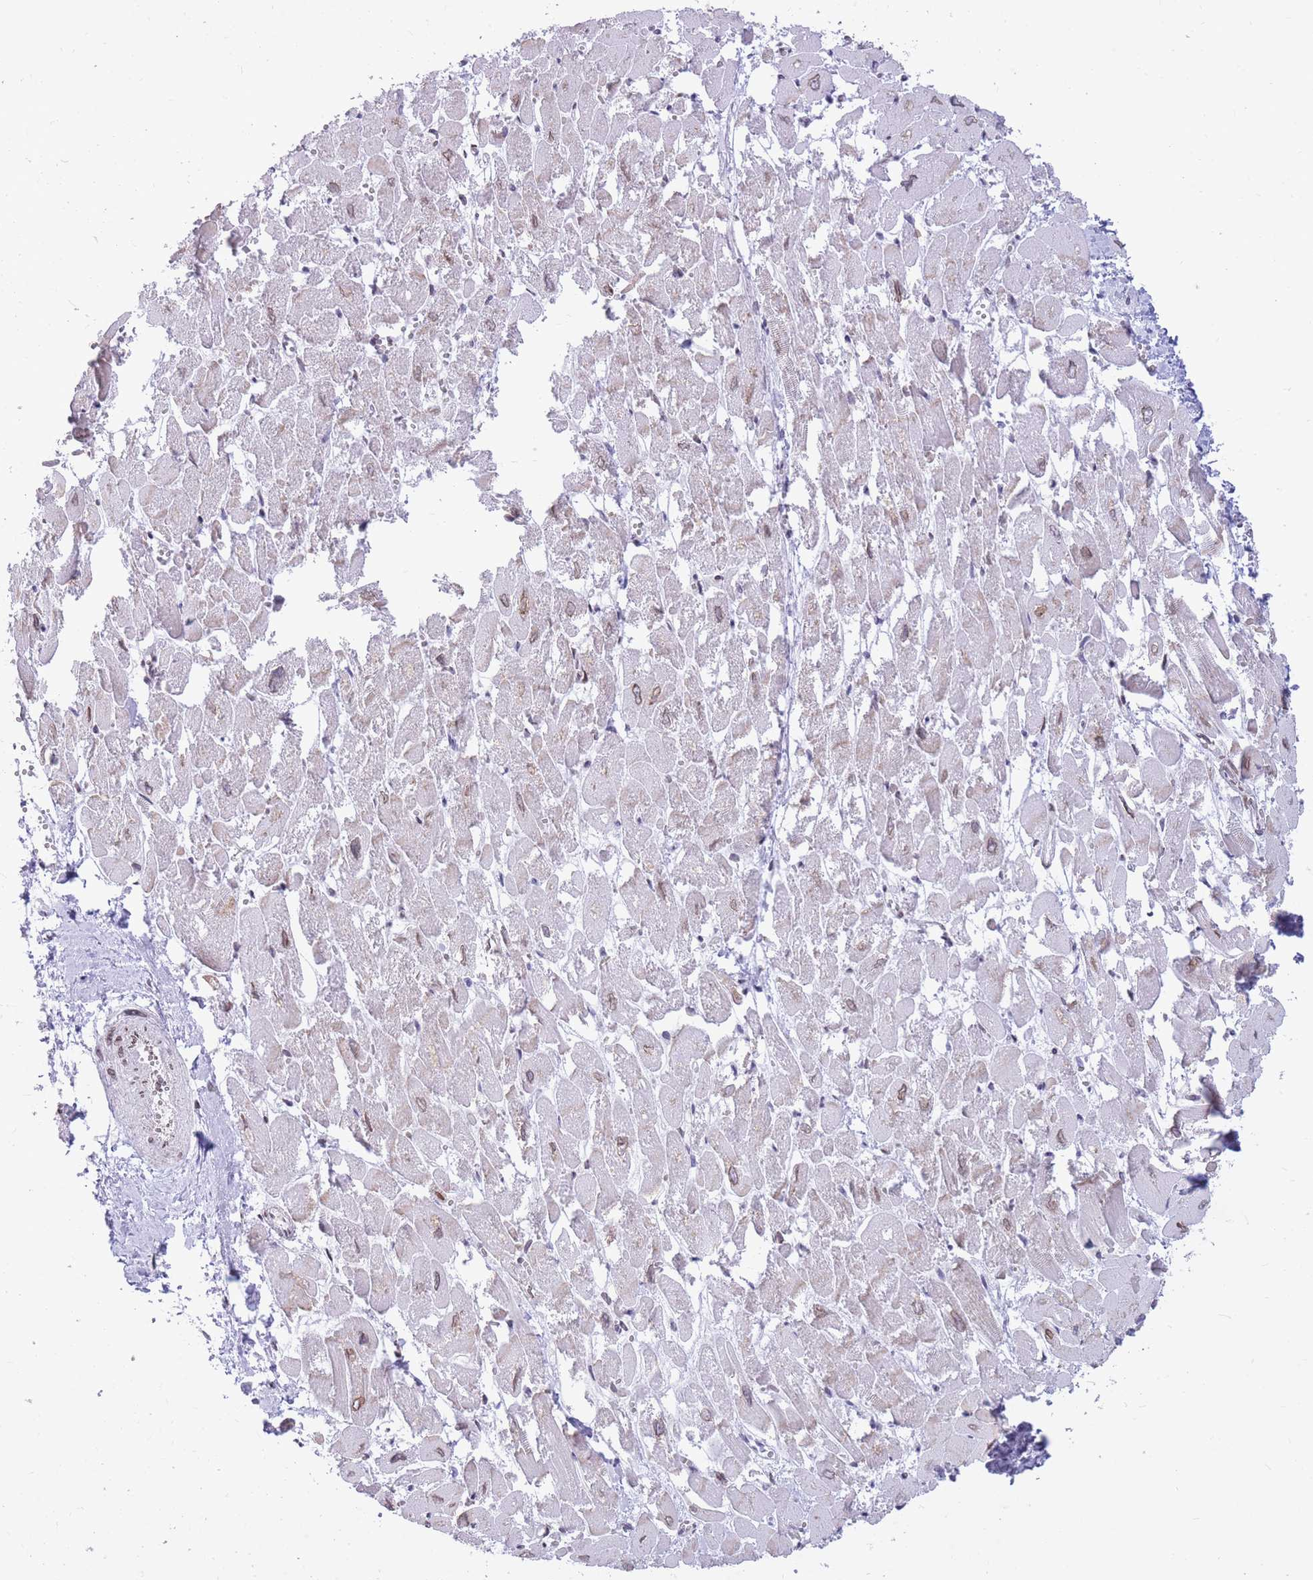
{"staining": {"intensity": "weak", "quantity": "<25%", "location": "cytoplasmic/membranous,nuclear"}, "tissue": "heart muscle", "cell_type": "Cardiomyocytes", "image_type": "normal", "snomed": [{"axis": "morphology", "description": "Normal tissue, NOS"}, {"axis": "topography", "description": "Heart"}], "caption": "A micrograph of human heart muscle is negative for staining in cardiomyocytes. (DAB IHC, high magnification).", "gene": "HOOK2", "patient": {"sex": "male", "age": 54}}